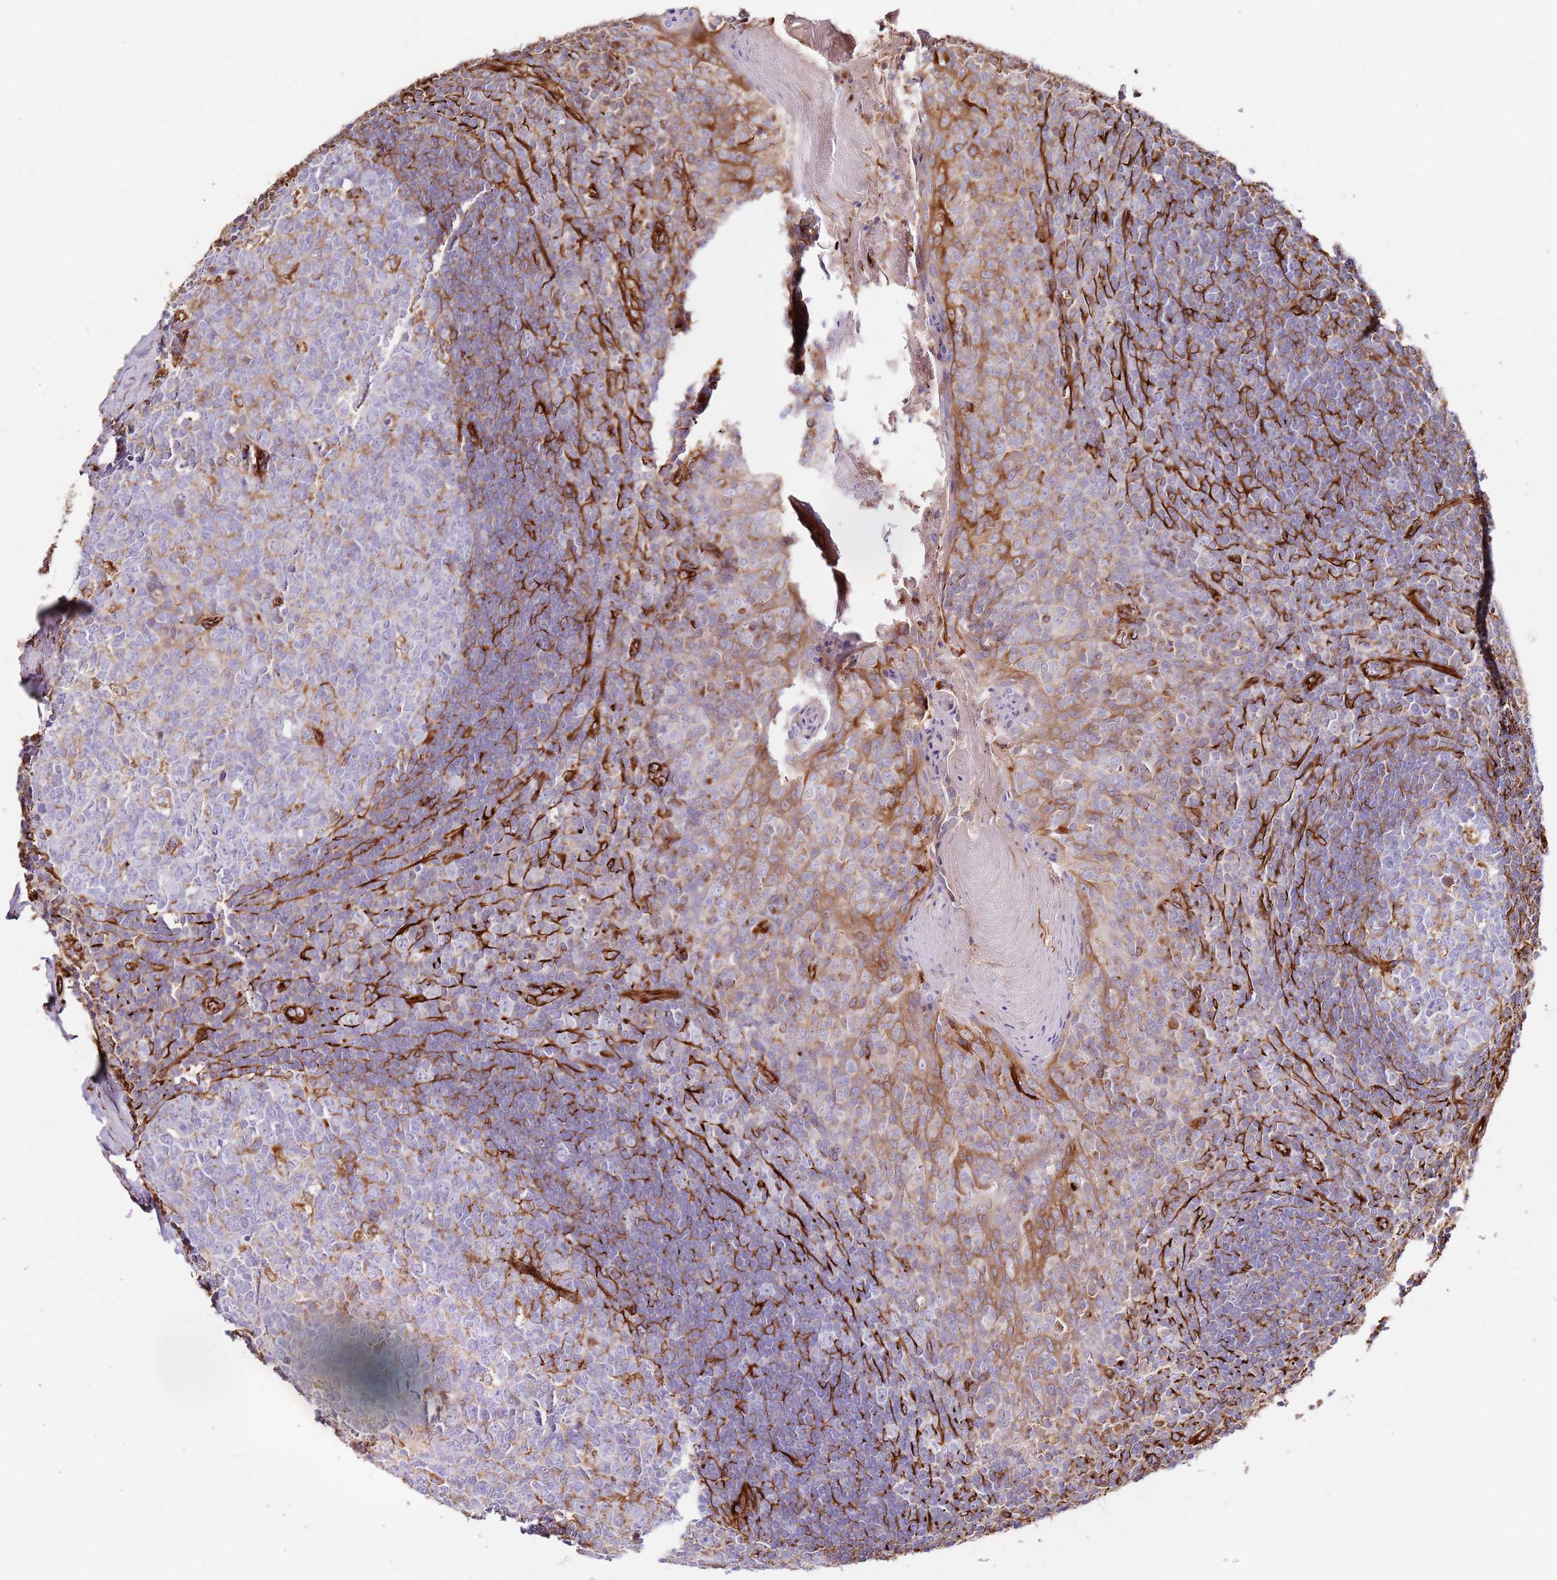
{"staining": {"intensity": "negative", "quantity": "none", "location": "none"}, "tissue": "tonsil", "cell_type": "Germinal center cells", "image_type": "normal", "snomed": [{"axis": "morphology", "description": "Normal tissue, NOS"}, {"axis": "topography", "description": "Tonsil"}], "caption": "This is an IHC photomicrograph of benign tonsil. There is no positivity in germinal center cells.", "gene": "MRGPRE", "patient": {"sex": "male", "age": 27}}